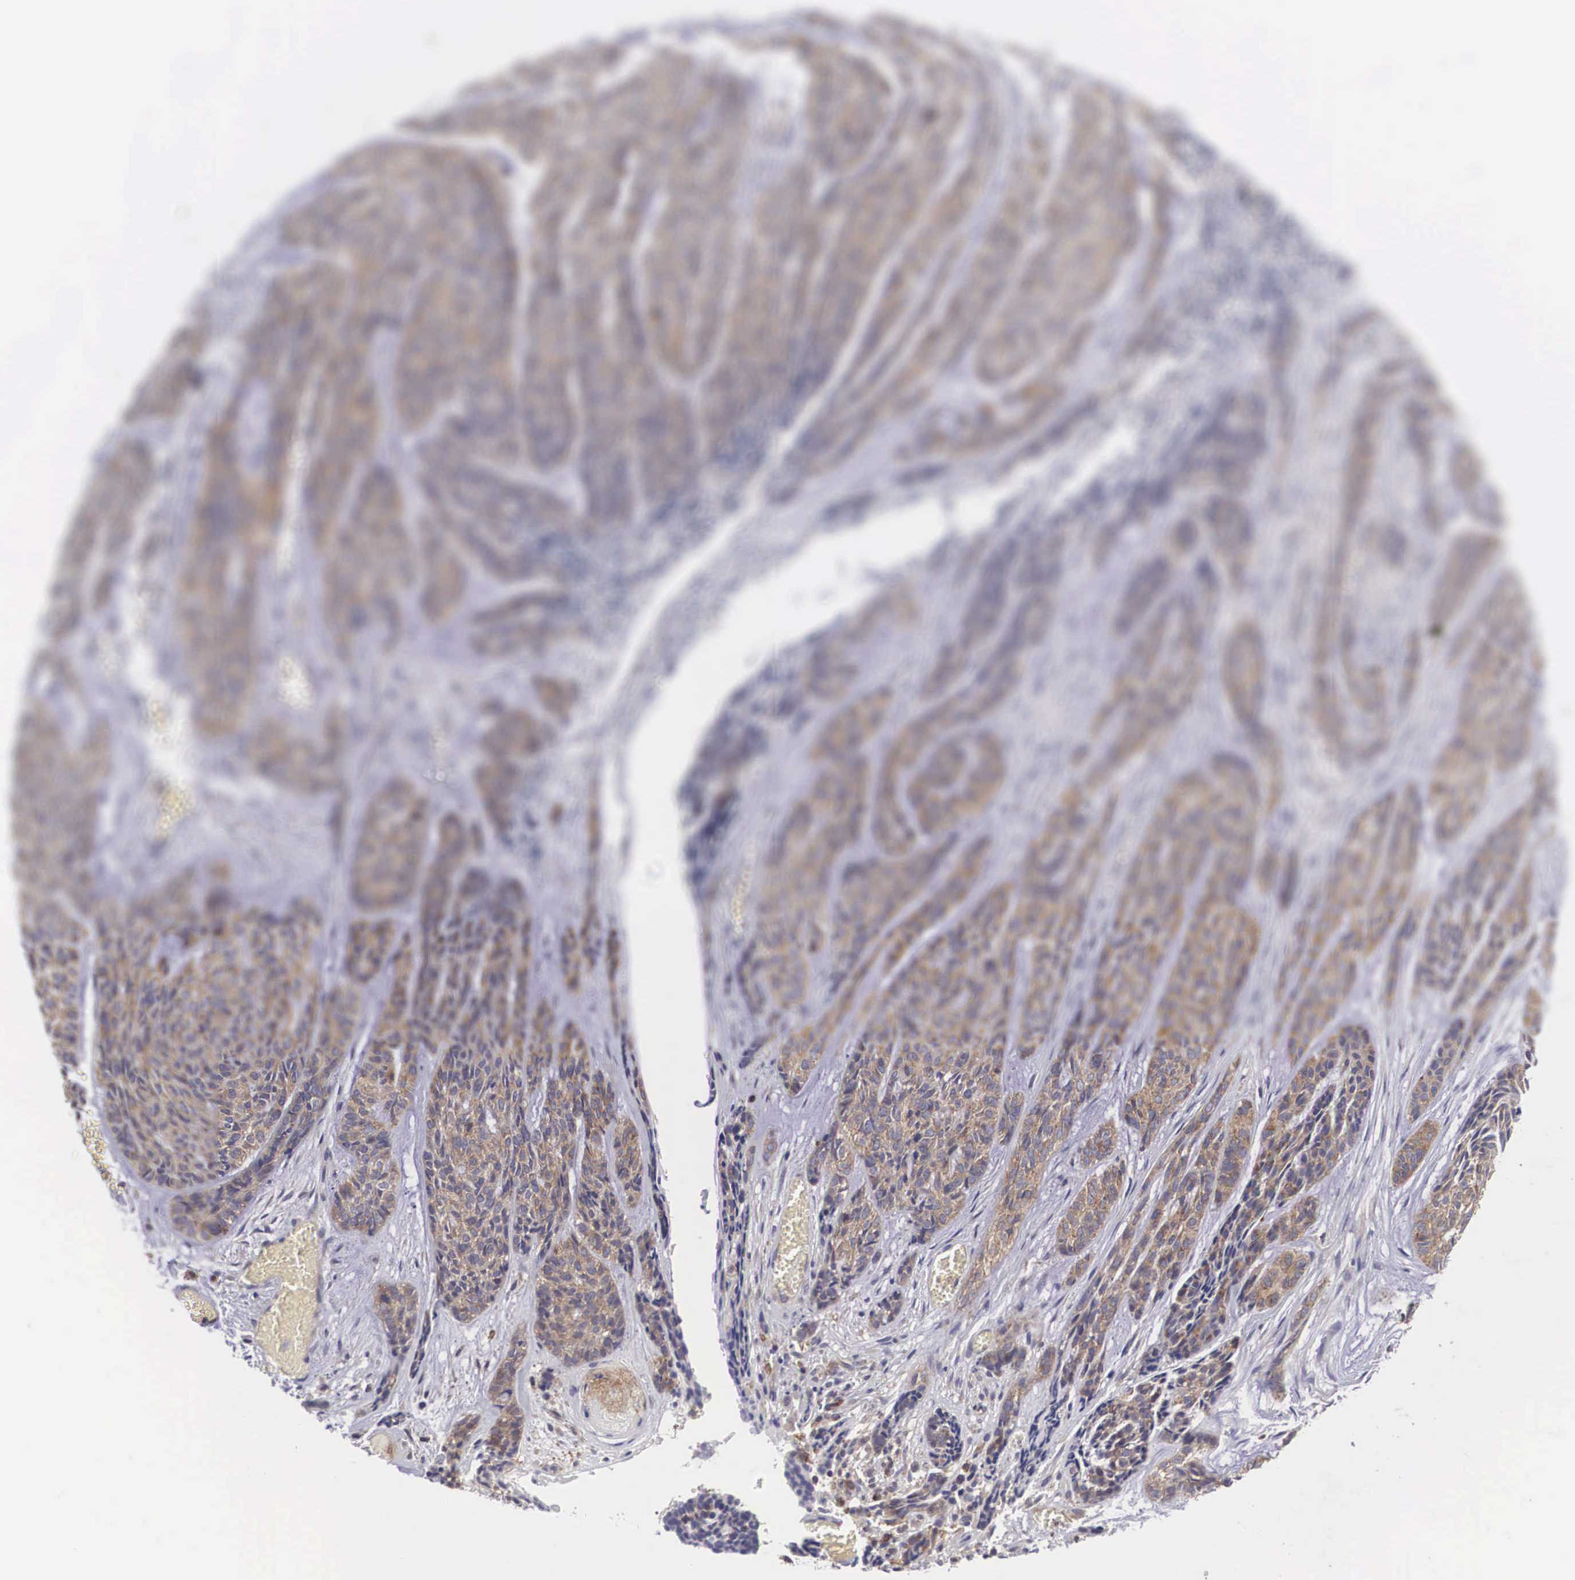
{"staining": {"intensity": "weak", "quantity": ">75%", "location": "cytoplasmic/membranous"}, "tissue": "skin cancer", "cell_type": "Tumor cells", "image_type": "cancer", "snomed": [{"axis": "morphology", "description": "Normal tissue, NOS"}, {"axis": "morphology", "description": "Basal cell carcinoma"}, {"axis": "topography", "description": "Skin"}], "caption": "Immunohistochemistry of human basal cell carcinoma (skin) shows low levels of weak cytoplasmic/membranous positivity in approximately >75% of tumor cells.", "gene": "GRIPAP1", "patient": {"sex": "female", "age": 65}}